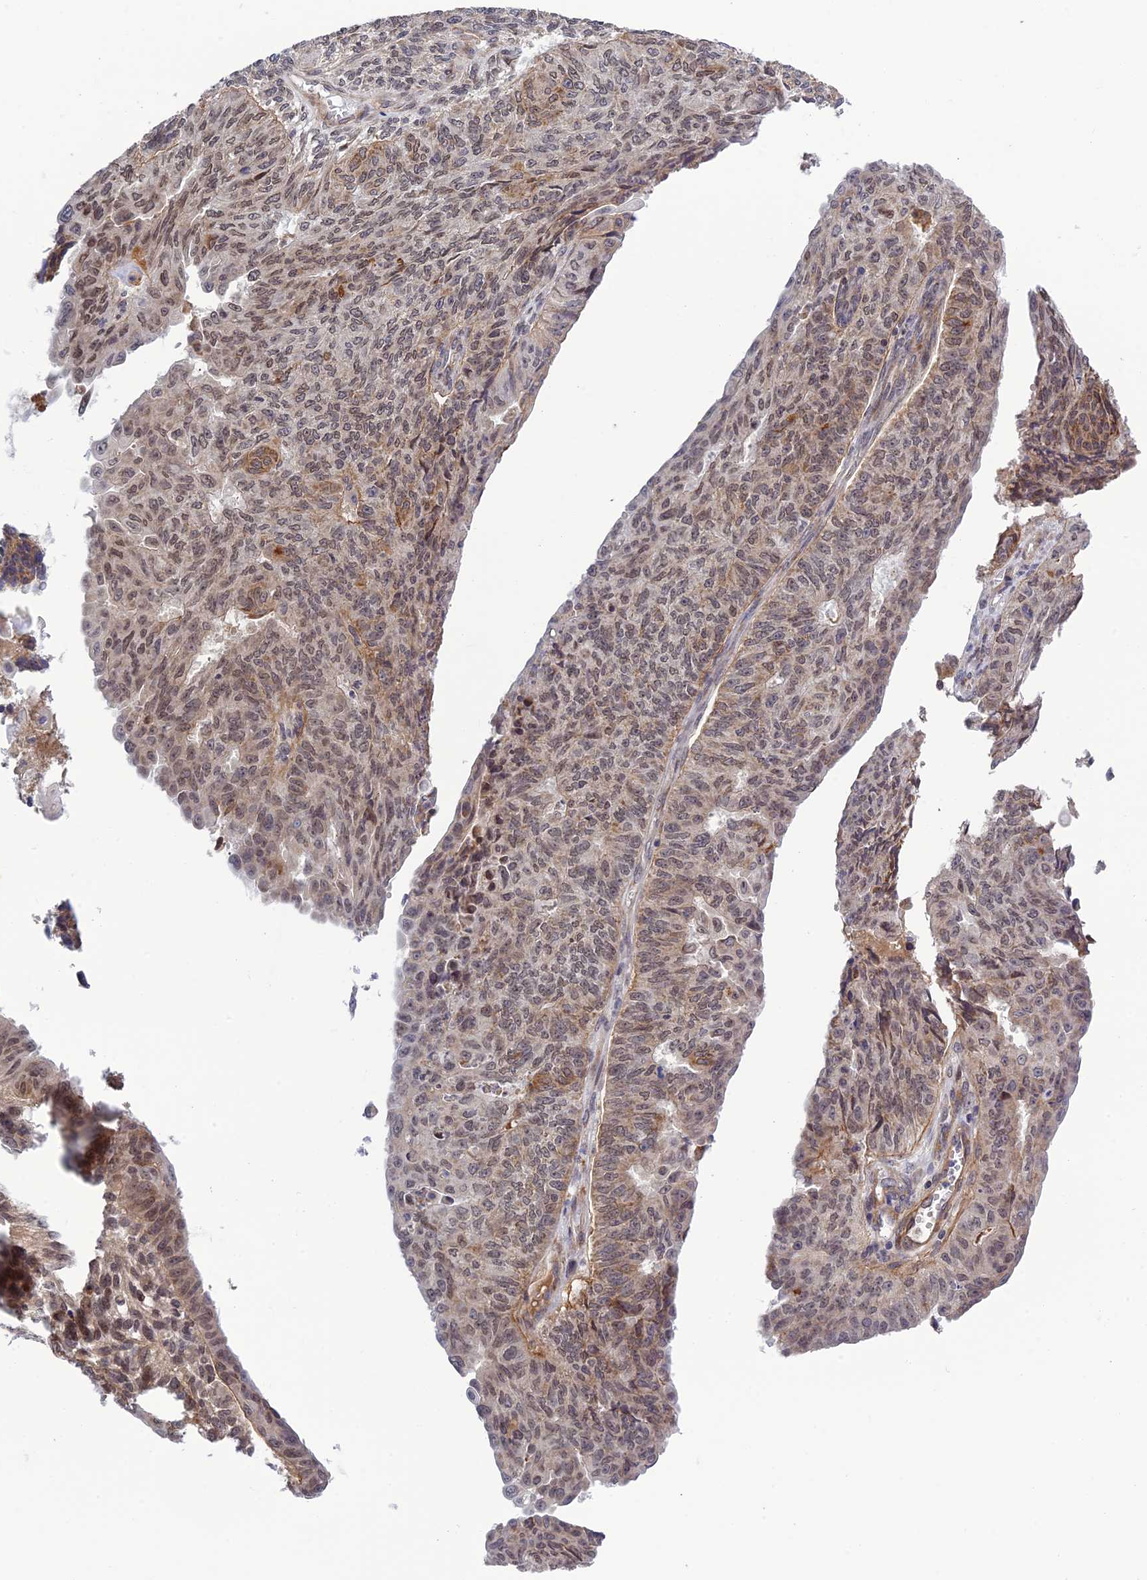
{"staining": {"intensity": "moderate", "quantity": "25%-75%", "location": "cytoplasmic/membranous,nuclear"}, "tissue": "endometrial cancer", "cell_type": "Tumor cells", "image_type": "cancer", "snomed": [{"axis": "morphology", "description": "Adenocarcinoma, NOS"}, {"axis": "topography", "description": "Endometrium"}], "caption": "A photomicrograph showing moderate cytoplasmic/membranous and nuclear staining in about 25%-75% of tumor cells in endometrial cancer, as visualized by brown immunohistochemical staining.", "gene": "REXO1", "patient": {"sex": "female", "age": 32}}